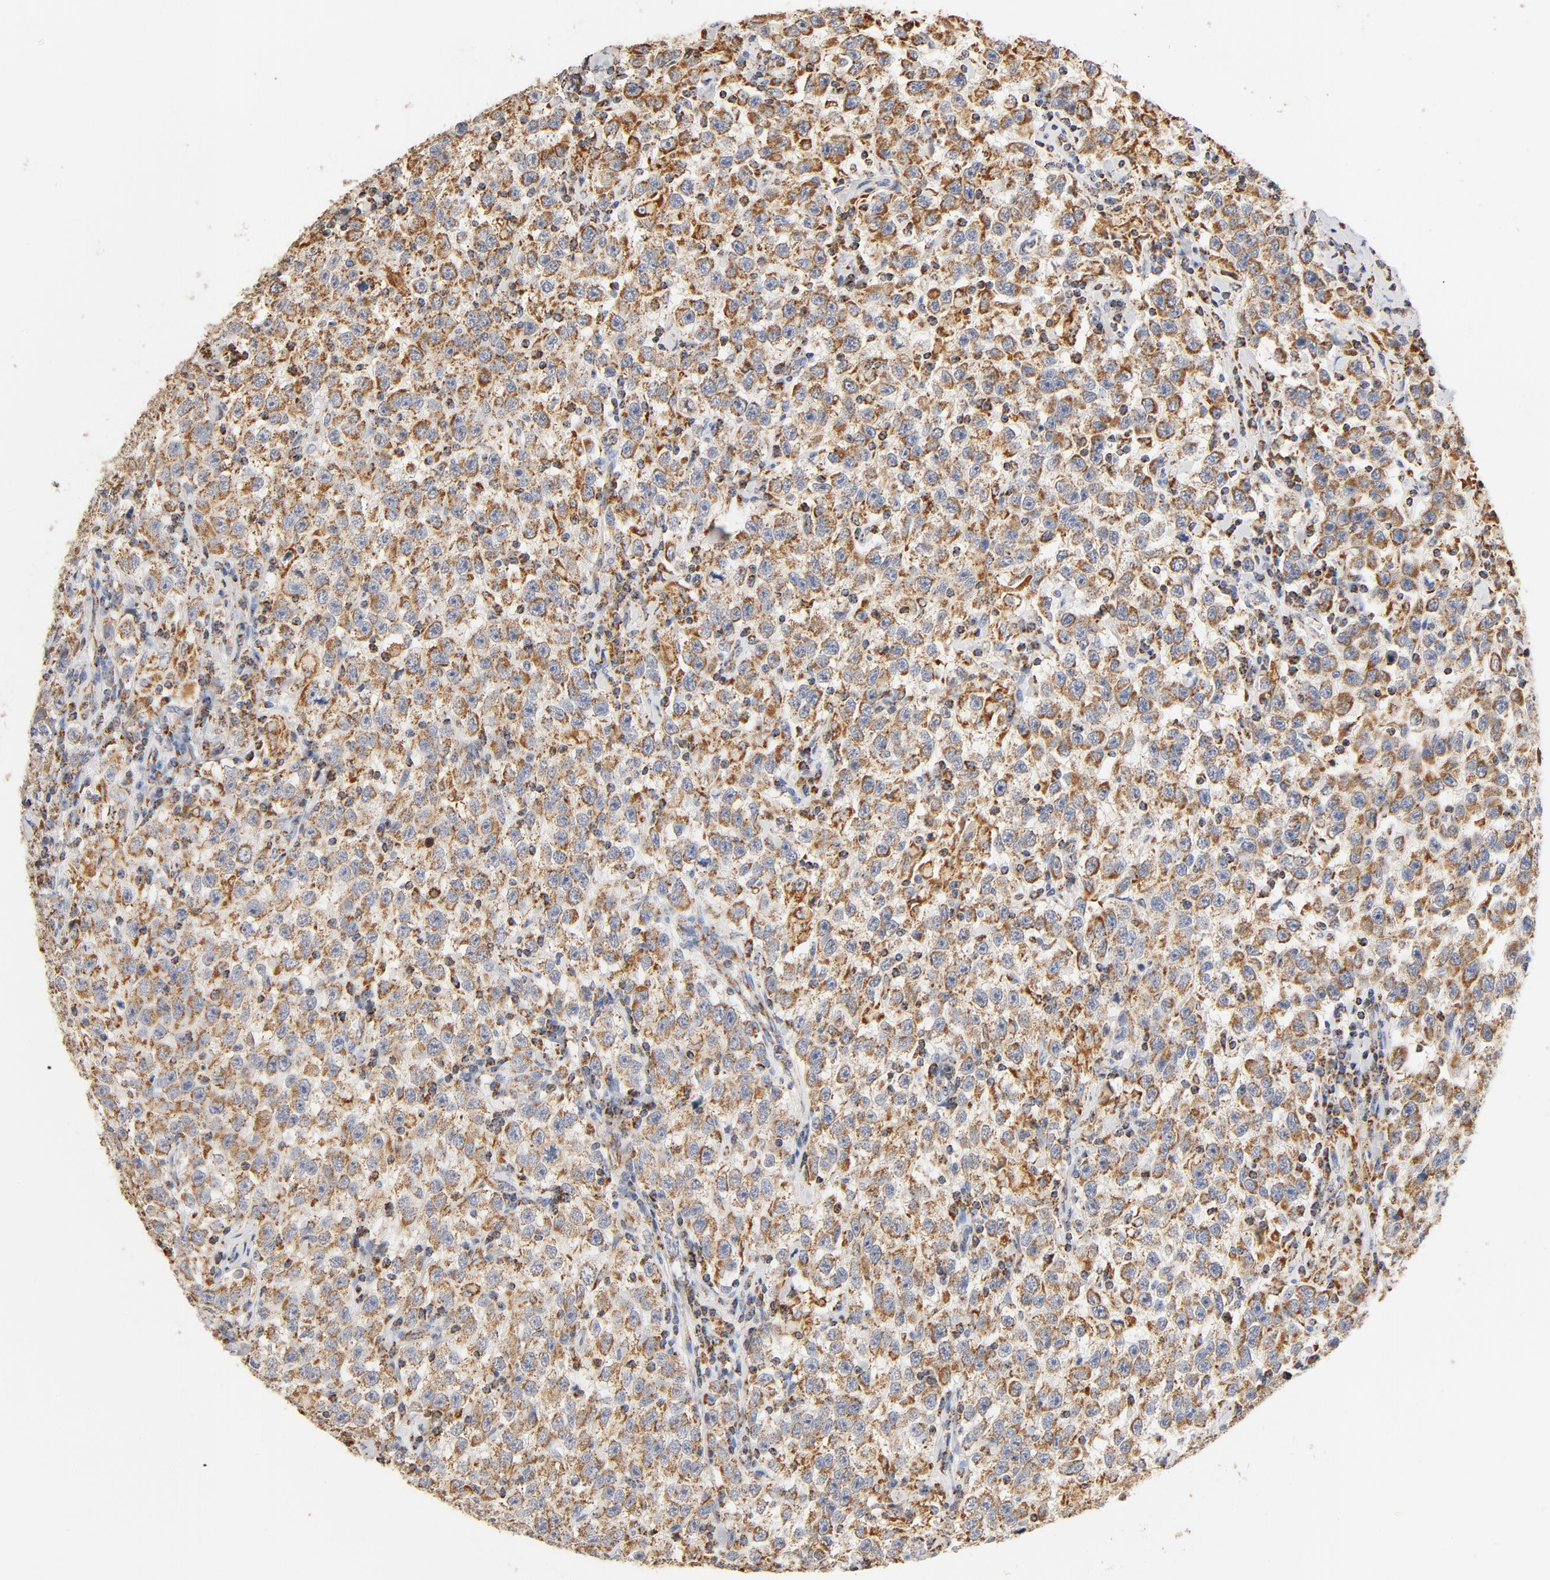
{"staining": {"intensity": "moderate", "quantity": ">75%", "location": "cytoplasmic/membranous"}, "tissue": "testis cancer", "cell_type": "Tumor cells", "image_type": "cancer", "snomed": [{"axis": "morphology", "description": "Seminoma, NOS"}, {"axis": "topography", "description": "Testis"}], "caption": "DAB immunohistochemical staining of human seminoma (testis) reveals moderate cytoplasmic/membranous protein expression in about >75% of tumor cells.", "gene": "COX4I1", "patient": {"sex": "male", "age": 41}}